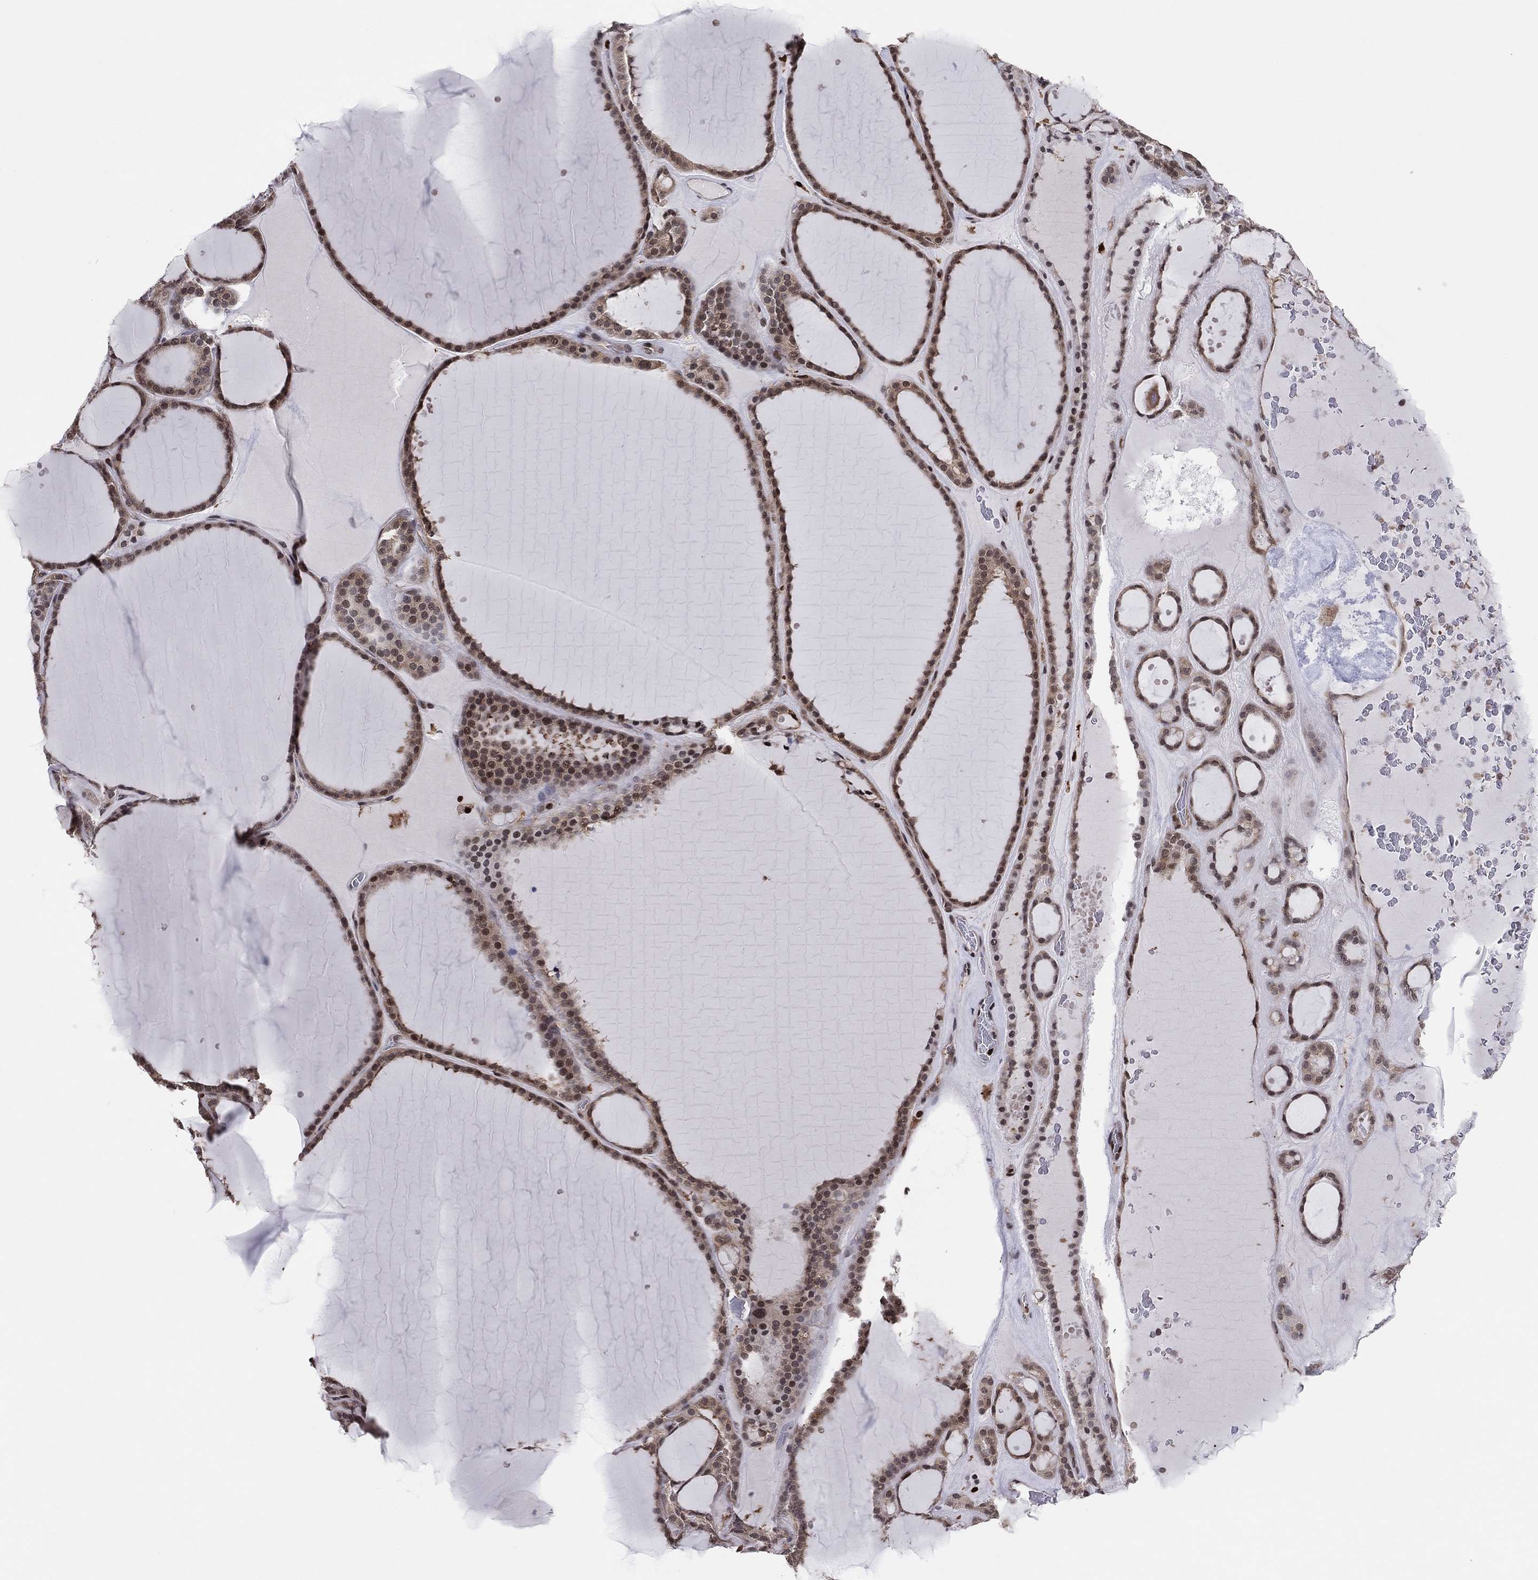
{"staining": {"intensity": "moderate", "quantity": "25%-75%", "location": "cytoplasmic/membranous,nuclear"}, "tissue": "thyroid gland", "cell_type": "Glandular cells", "image_type": "normal", "snomed": [{"axis": "morphology", "description": "Normal tissue, NOS"}, {"axis": "topography", "description": "Thyroid gland"}], "caption": "Benign thyroid gland demonstrates moderate cytoplasmic/membranous,nuclear positivity in about 25%-75% of glandular cells, visualized by immunohistochemistry. Nuclei are stained in blue.", "gene": "PSMA1", "patient": {"sex": "male", "age": 63}}